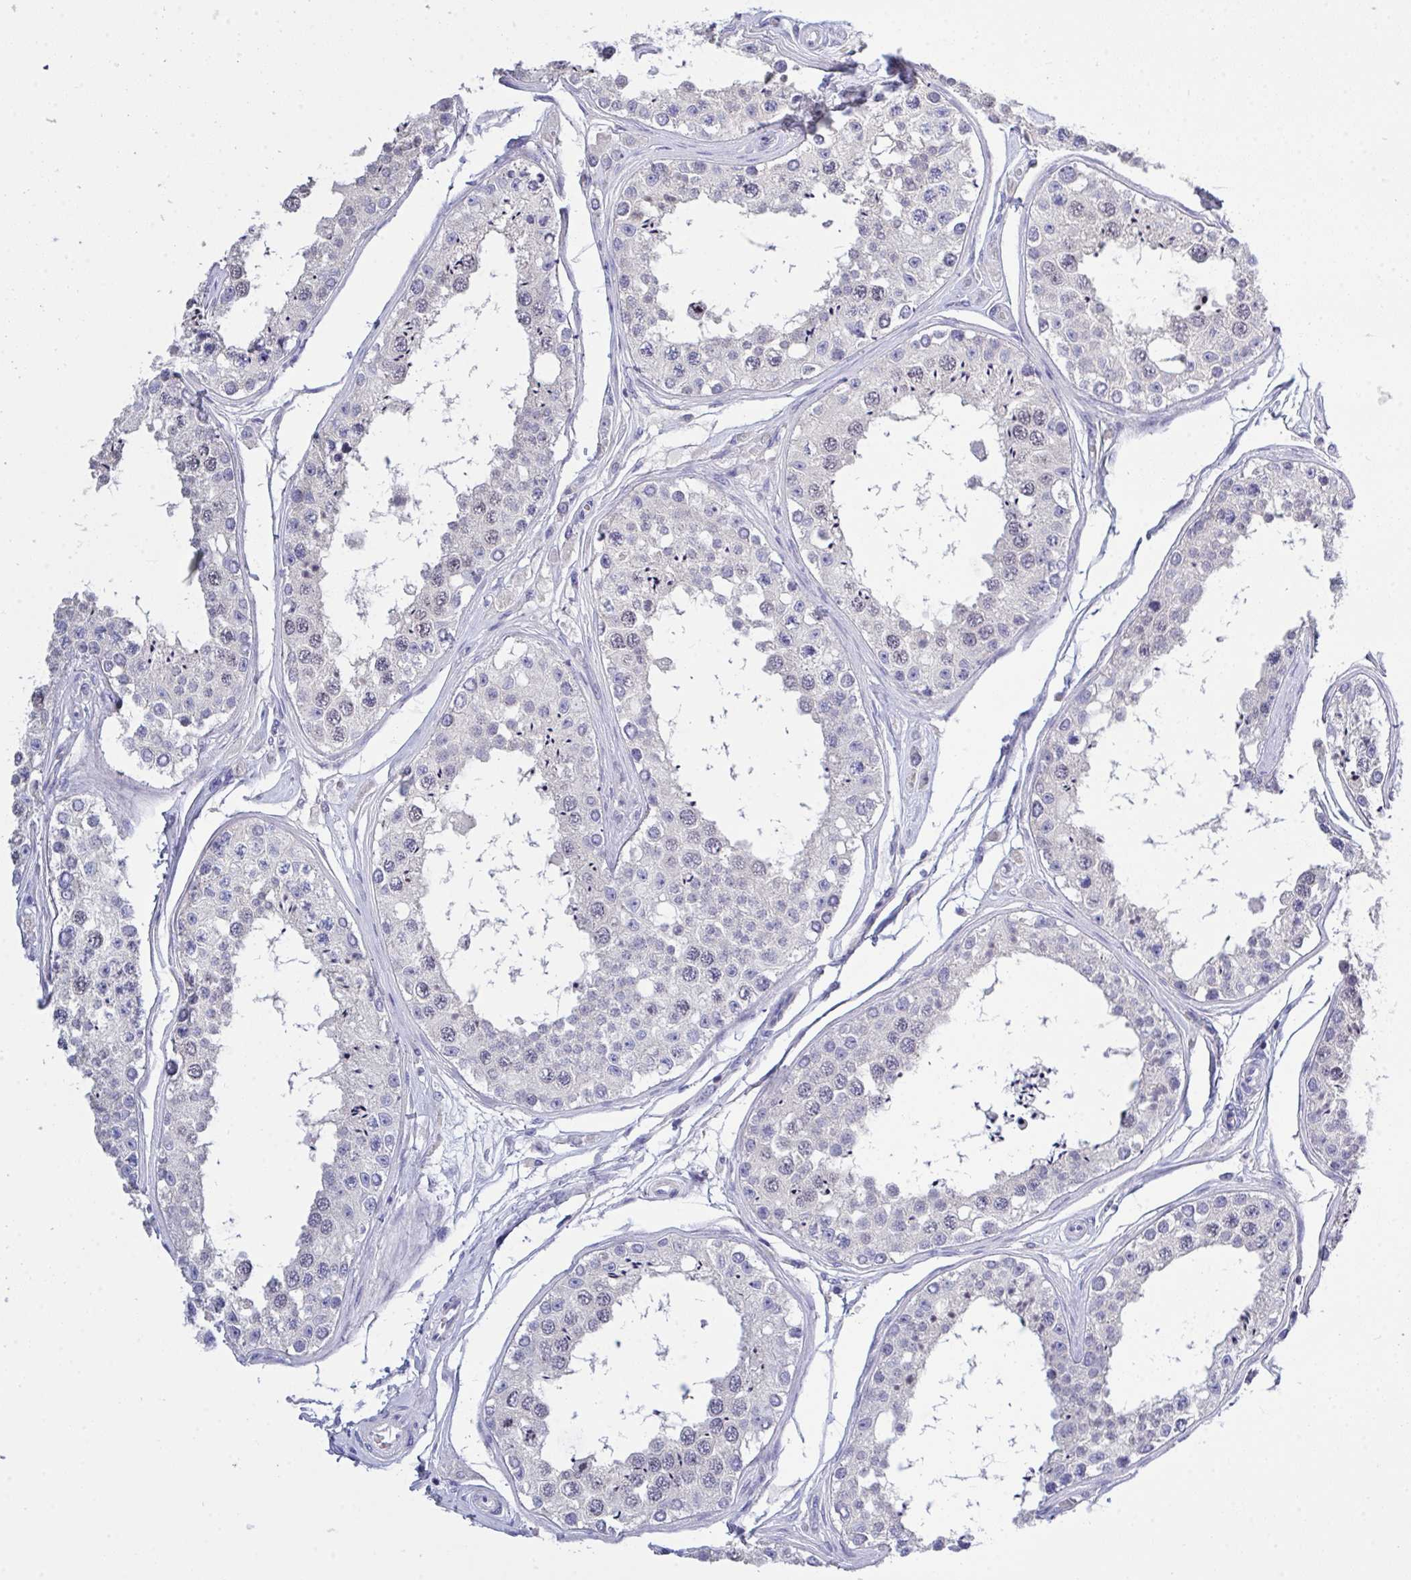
{"staining": {"intensity": "negative", "quantity": "none", "location": "none"}, "tissue": "testis", "cell_type": "Cells in seminiferous ducts", "image_type": "normal", "snomed": [{"axis": "morphology", "description": "Normal tissue, NOS"}, {"axis": "topography", "description": "Testis"}], "caption": "IHC micrograph of unremarkable human testis stained for a protein (brown), which shows no expression in cells in seminiferous ducts. (DAB immunohistochemistry, high magnification).", "gene": "LRRC58", "patient": {"sex": "male", "age": 25}}